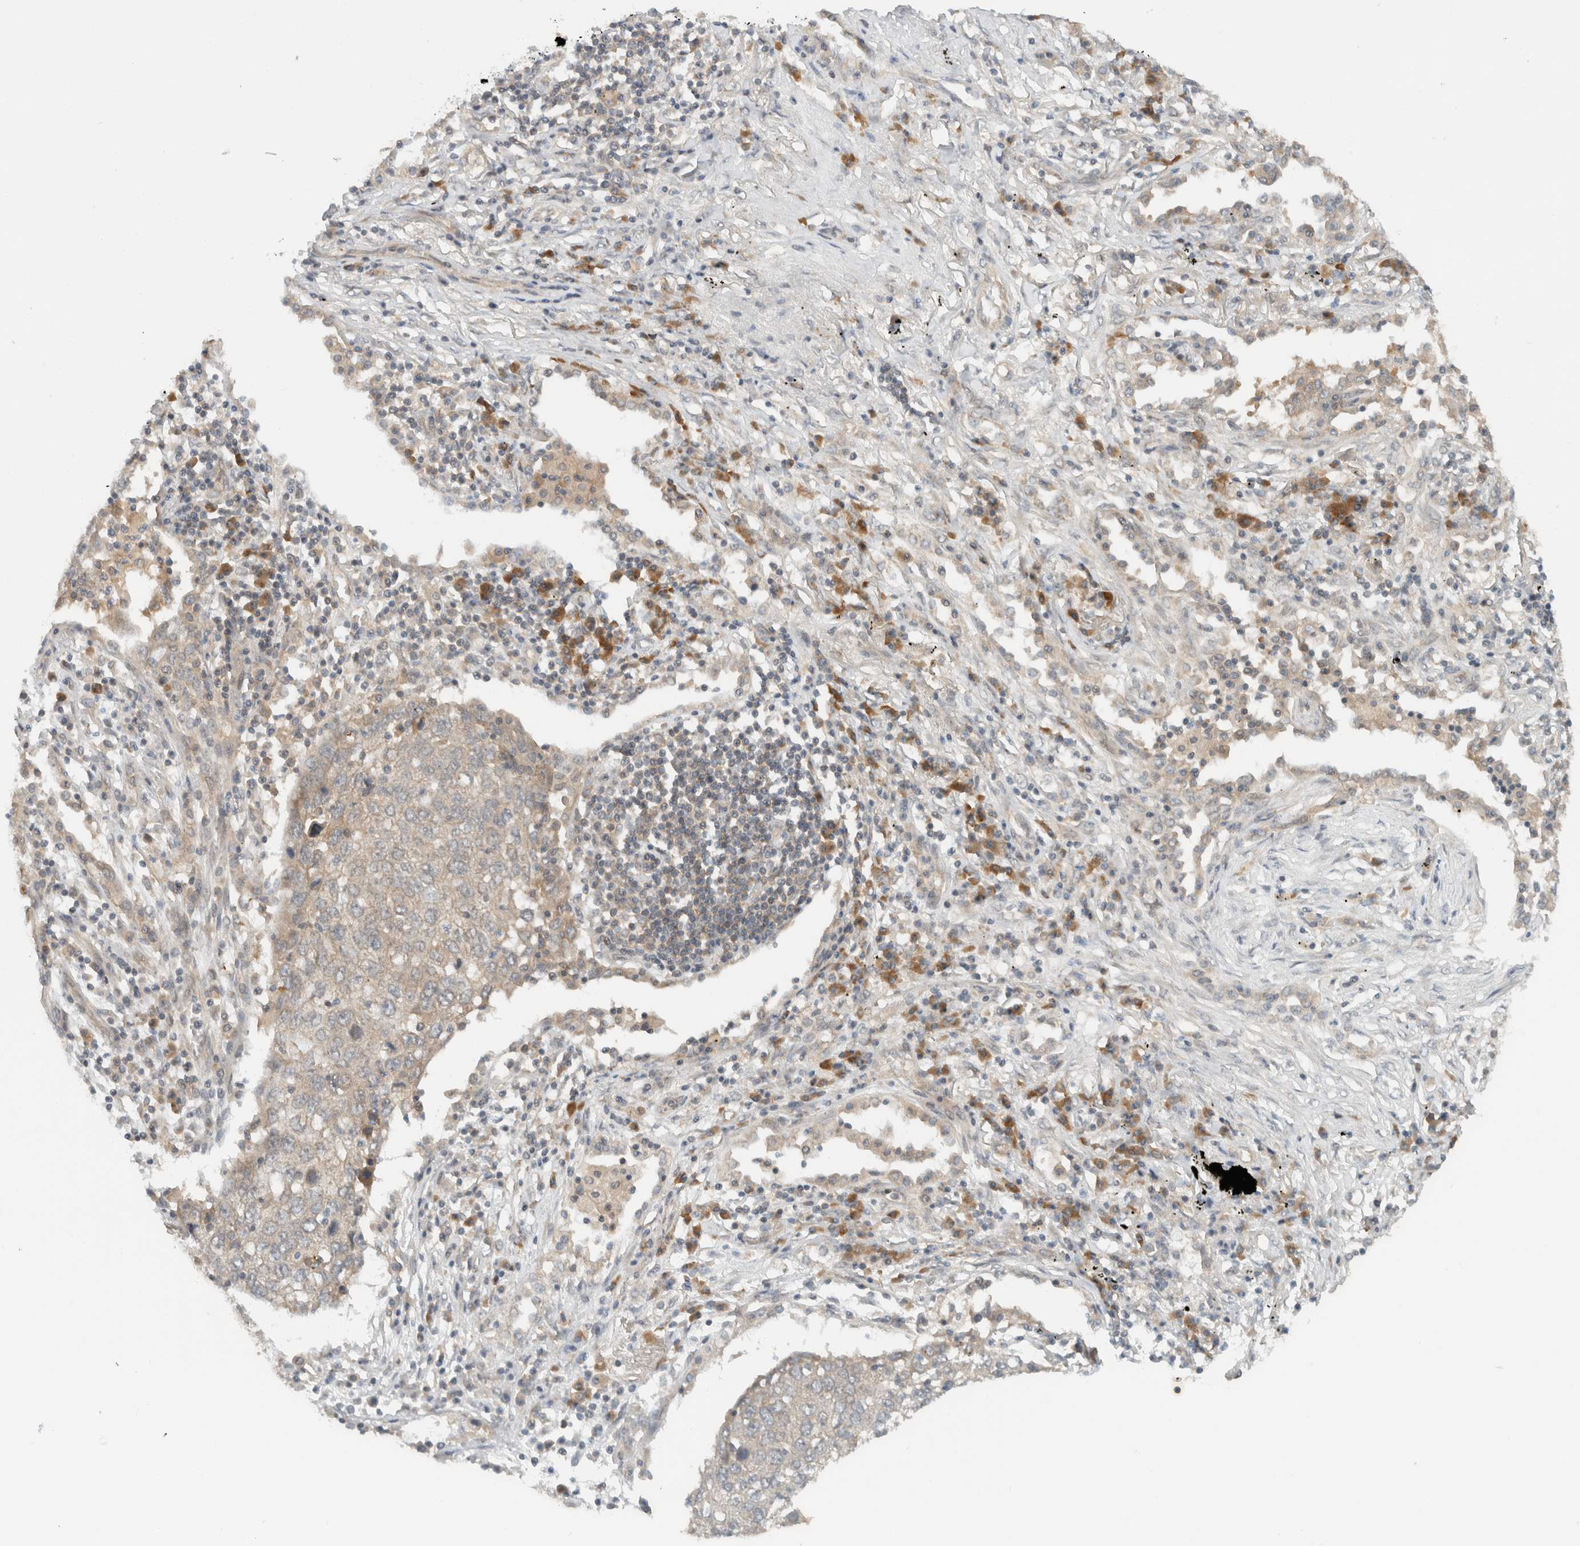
{"staining": {"intensity": "weak", "quantity": ">75%", "location": "cytoplasmic/membranous"}, "tissue": "lung cancer", "cell_type": "Tumor cells", "image_type": "cancer", "snomed": [{"axis": "morphology", "description": "Squamous cell carcinoma, NOS"}, {"axis": "topography", "description": "Lung"}], "caption": "Lung squamous cell carcinoma tissue reveals weak cytoplasmic/membranous expression in approximately >75% of tumor cells, visualized by immunohistochemistry. The staining is performed using DAB (3,3'-diaminobenzidine) brown chromogen to label protein expression. The nuclei are counter-stained blue using hematoxylin.", "gene": "ARFGEF2", "patient": {"sex": "female", "age": 63}}